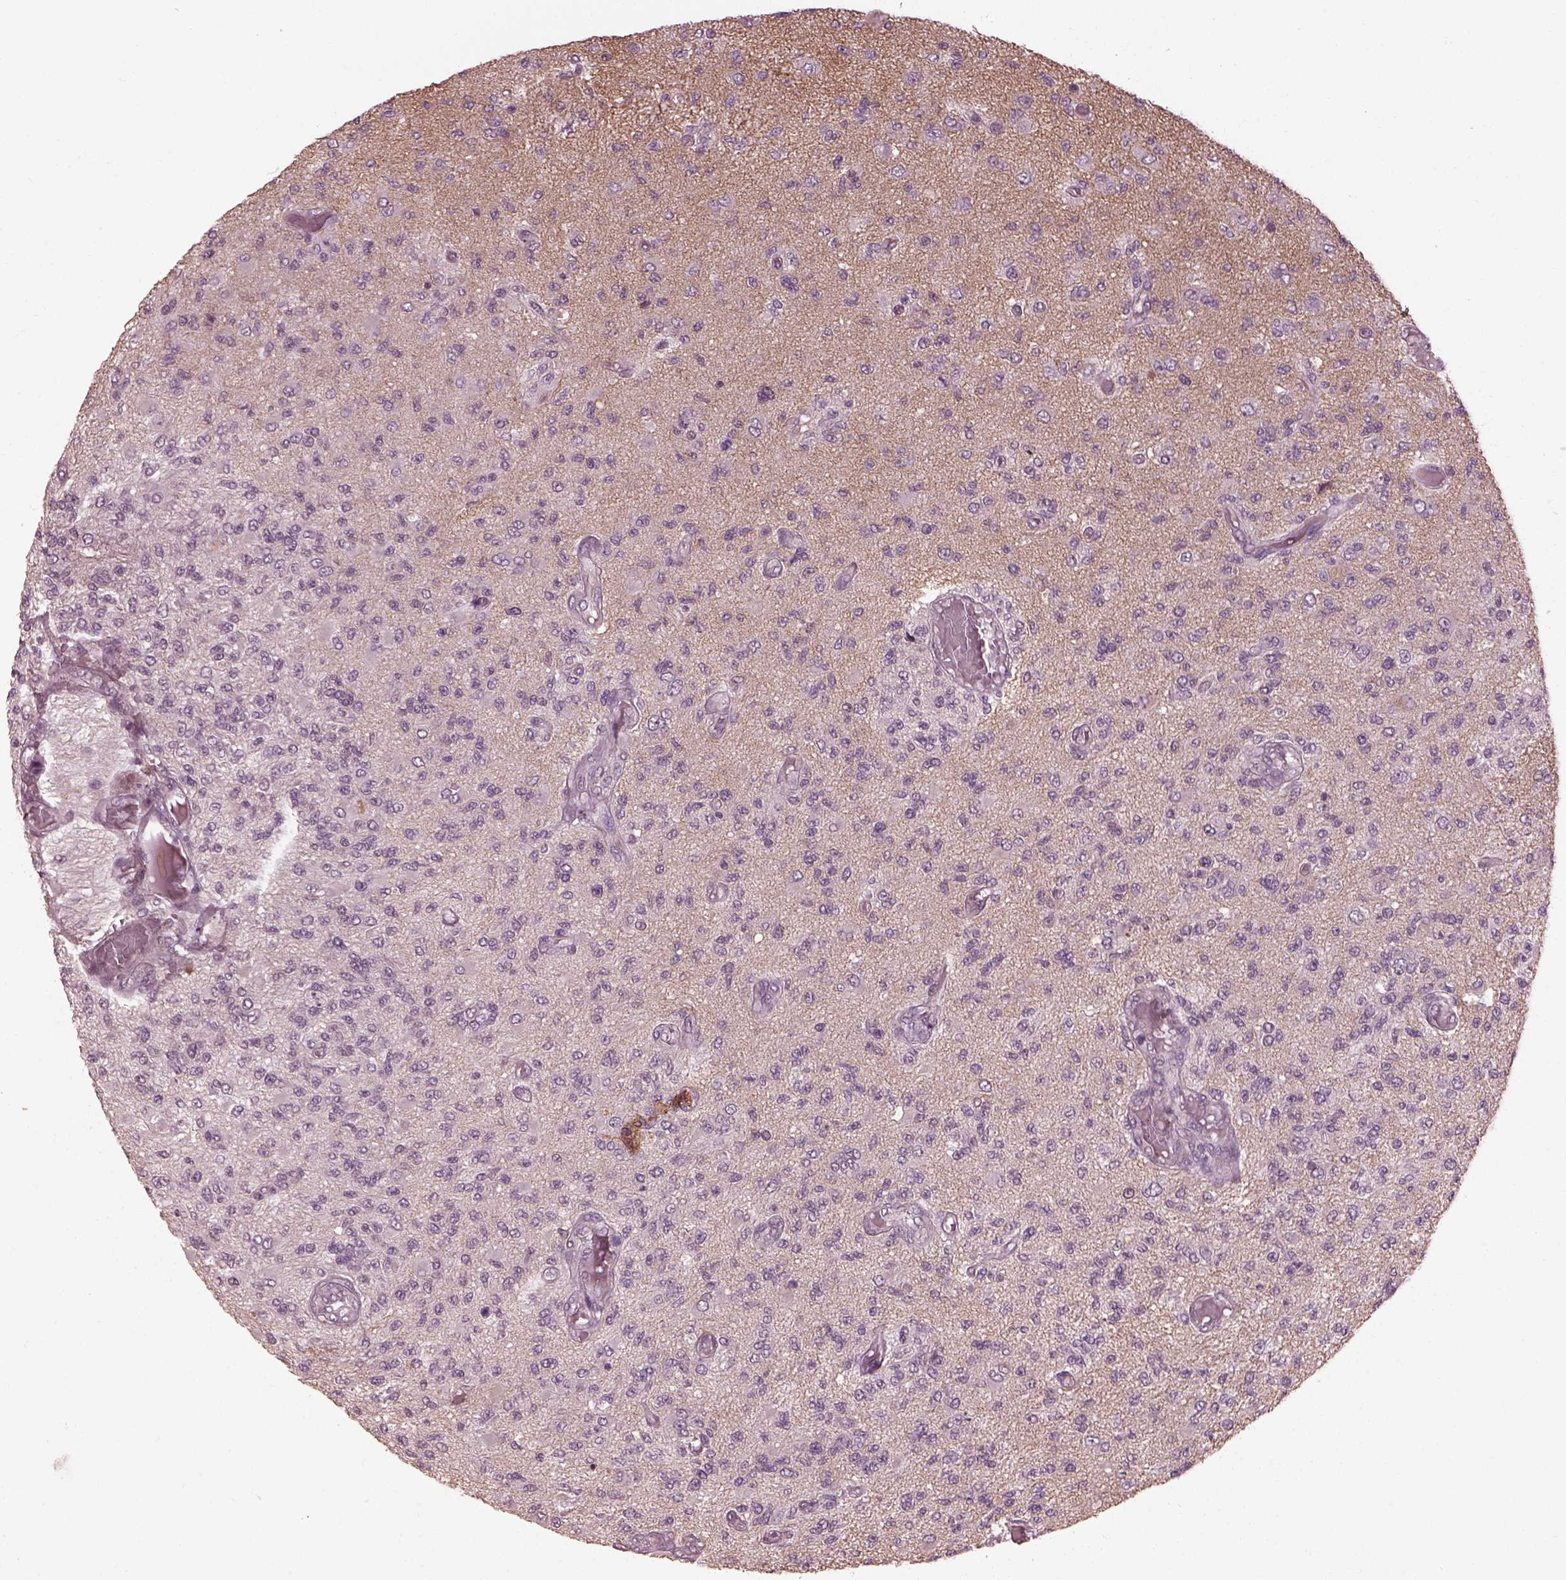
{"staining": {"intensity": "negative", "quantity": "none", "location": "none"}, "tissue": "glioma", "cell_type": "Tumor cells", "image_type": "cancer", "snomed": [{"axis": "morphology", "description": "Glioma, malignant, High grade"}, {"axis": "topography", "description": "Brain"}], "caption": "Glioma was stained to show a protein in brown. There is no significant expression in tumor cells.", "gene": "EFEMP1", "patient": {"sex": "female", "age": 63}}